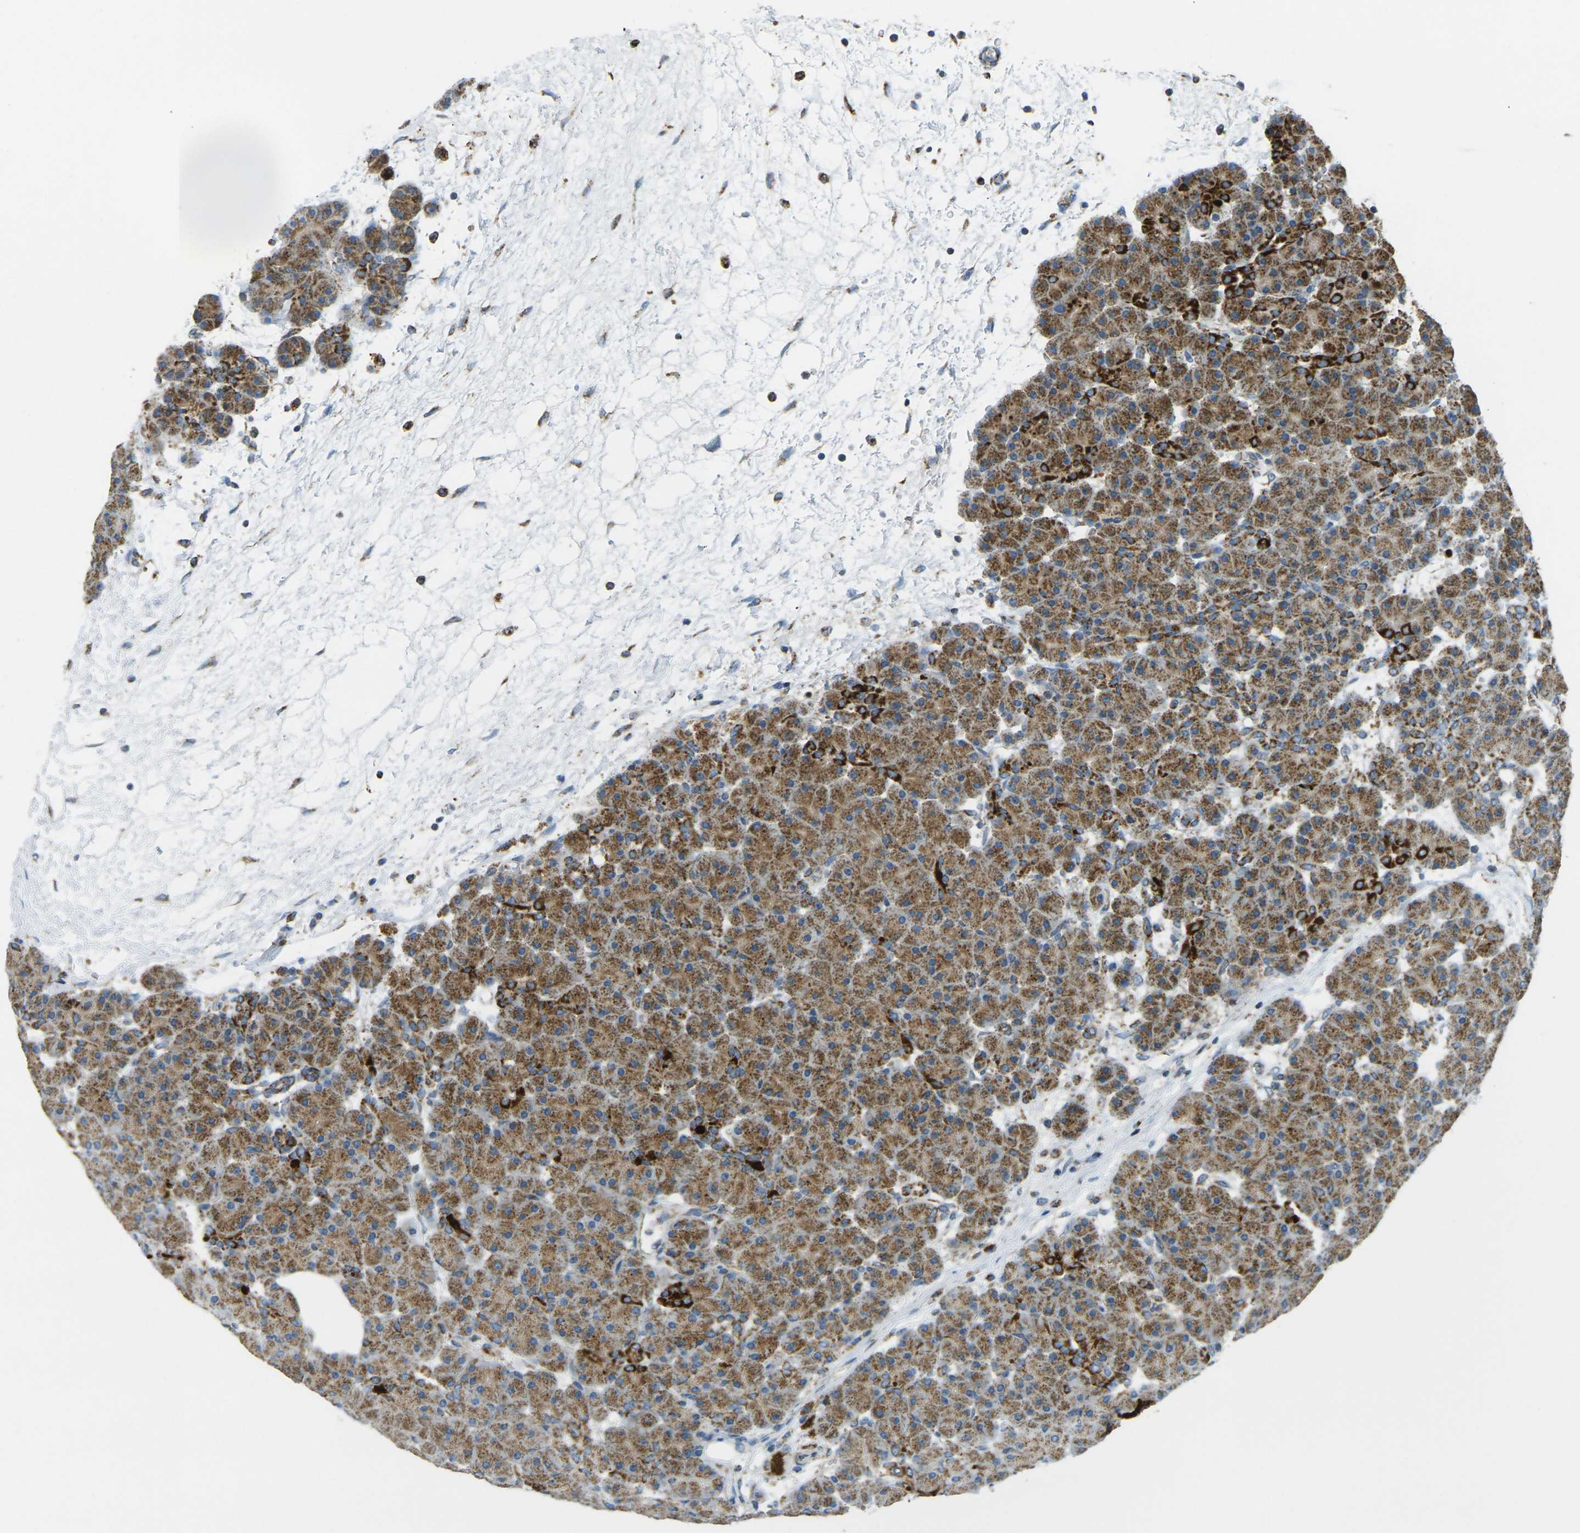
{"staining": {"intensity": "moderate", "quantity": ">75%", "location": "cytoplasmic/membranous"}, "tissue": "pancreas", "cell_type": "Exocrine glandular cells", "image_type": "normal", "snomed": [{"axis": "morphology", "description": "Normal tissue, NOS"}, {"axis": "topography", "description": "Pancreas"}], "caption": "A brown stain shows moderate cytoplasmic/membranous staining of a protein in exocrine glandular cells of normal human pancreas.", "gene": "CYB5R1", "patient": {"sex": "male", "age": 66}}